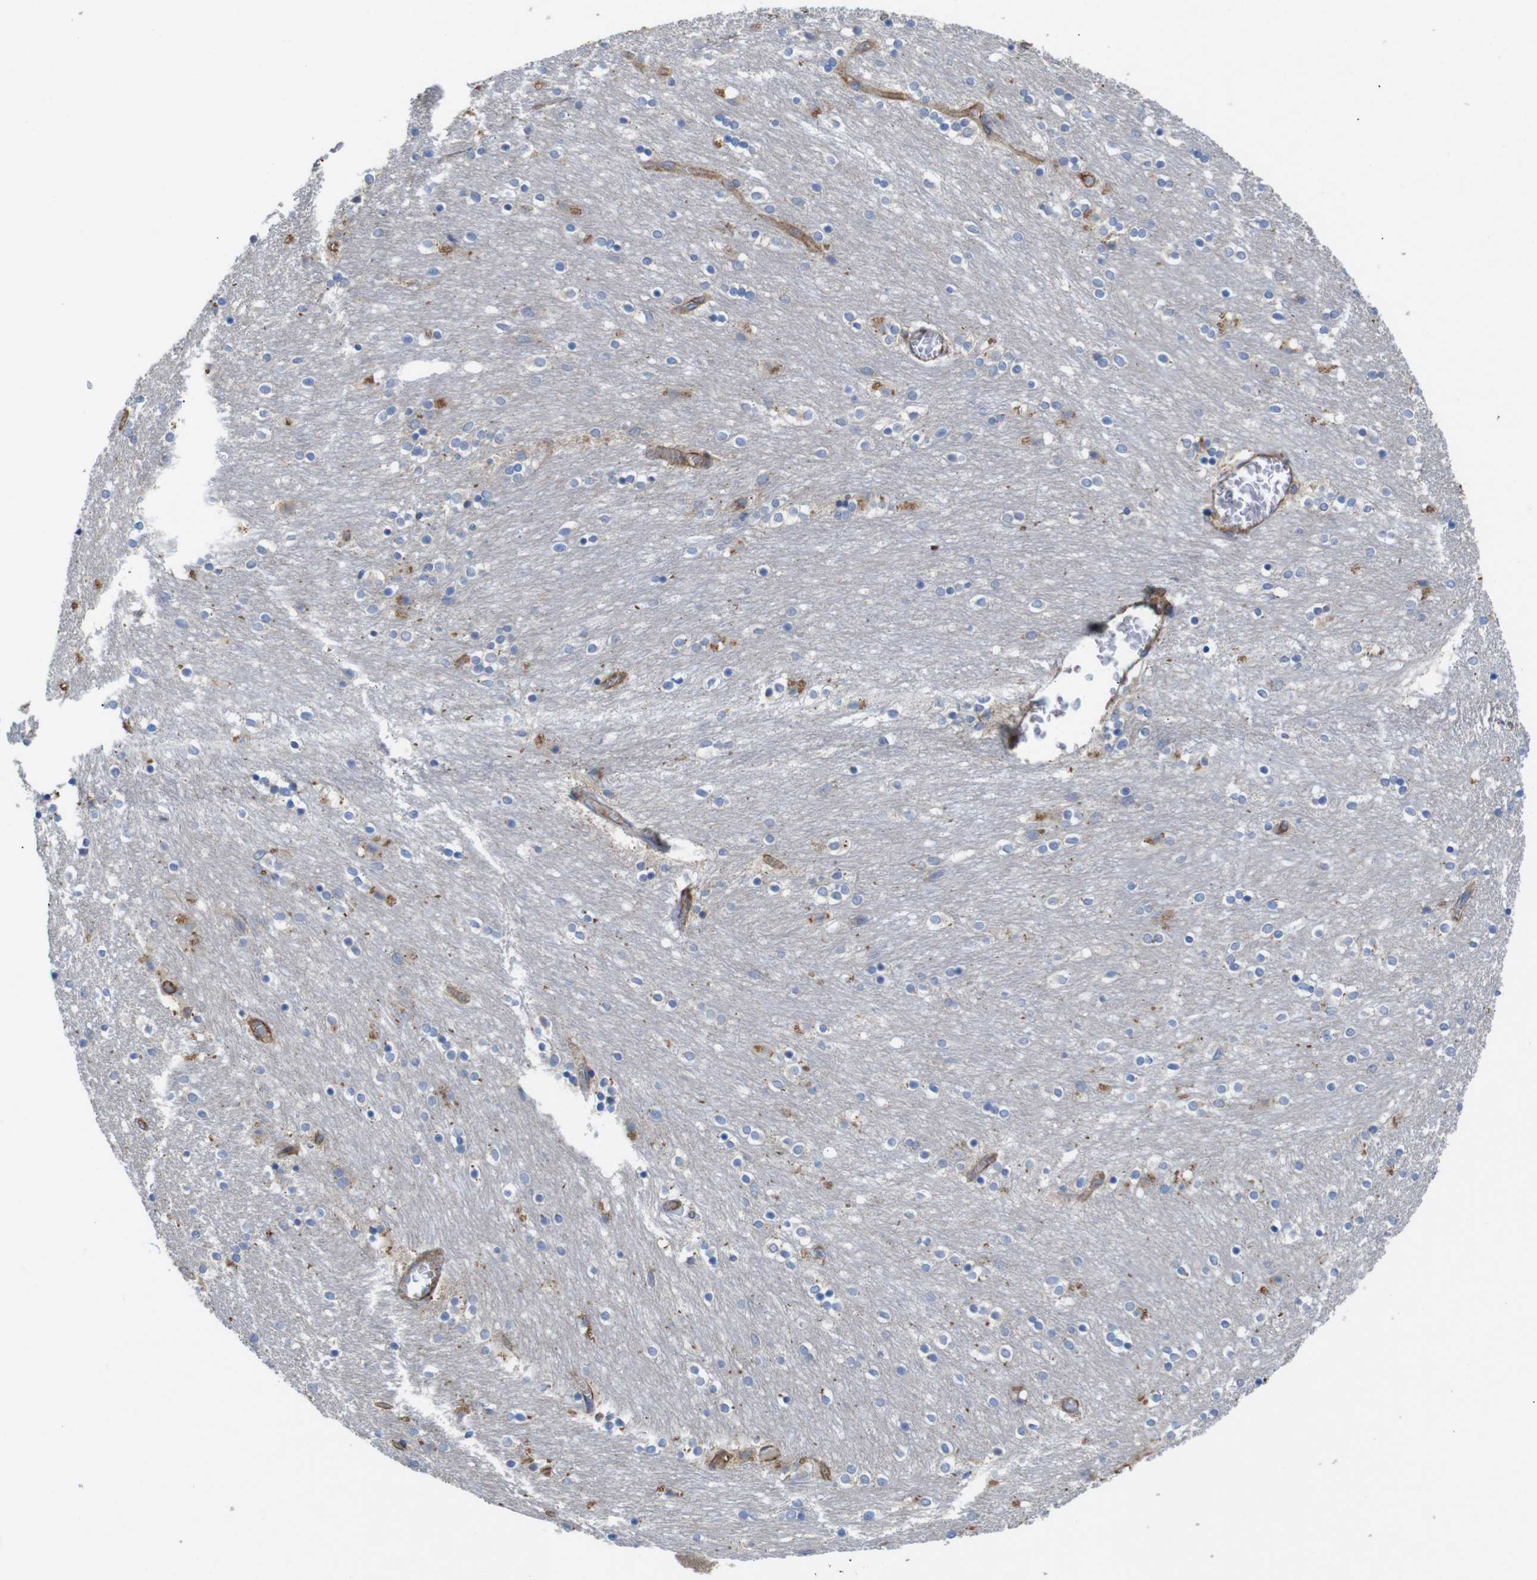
{"staining": {"intensity": "moderate", "quantity": "<25%", "location": "cytoplasmic/membranous"}, "tissue": "caudate", "cell_type": "Glial cells", "image_type": "normal", "snomed": [{"axis": "morphology", "description": "Normal tissue, NOS"}, {"axis": "topography", "description": "Lateral ventricle wall"}], "caption": "This photomicrograph exhibits immunohistochemistry (IHC) staining of normal caudate, with low moderate cytoplasmic/membranous positivity in approximately <25% of glial cells.", "gene": "POMK", "patient": {"sex": "female", "age": 54}}